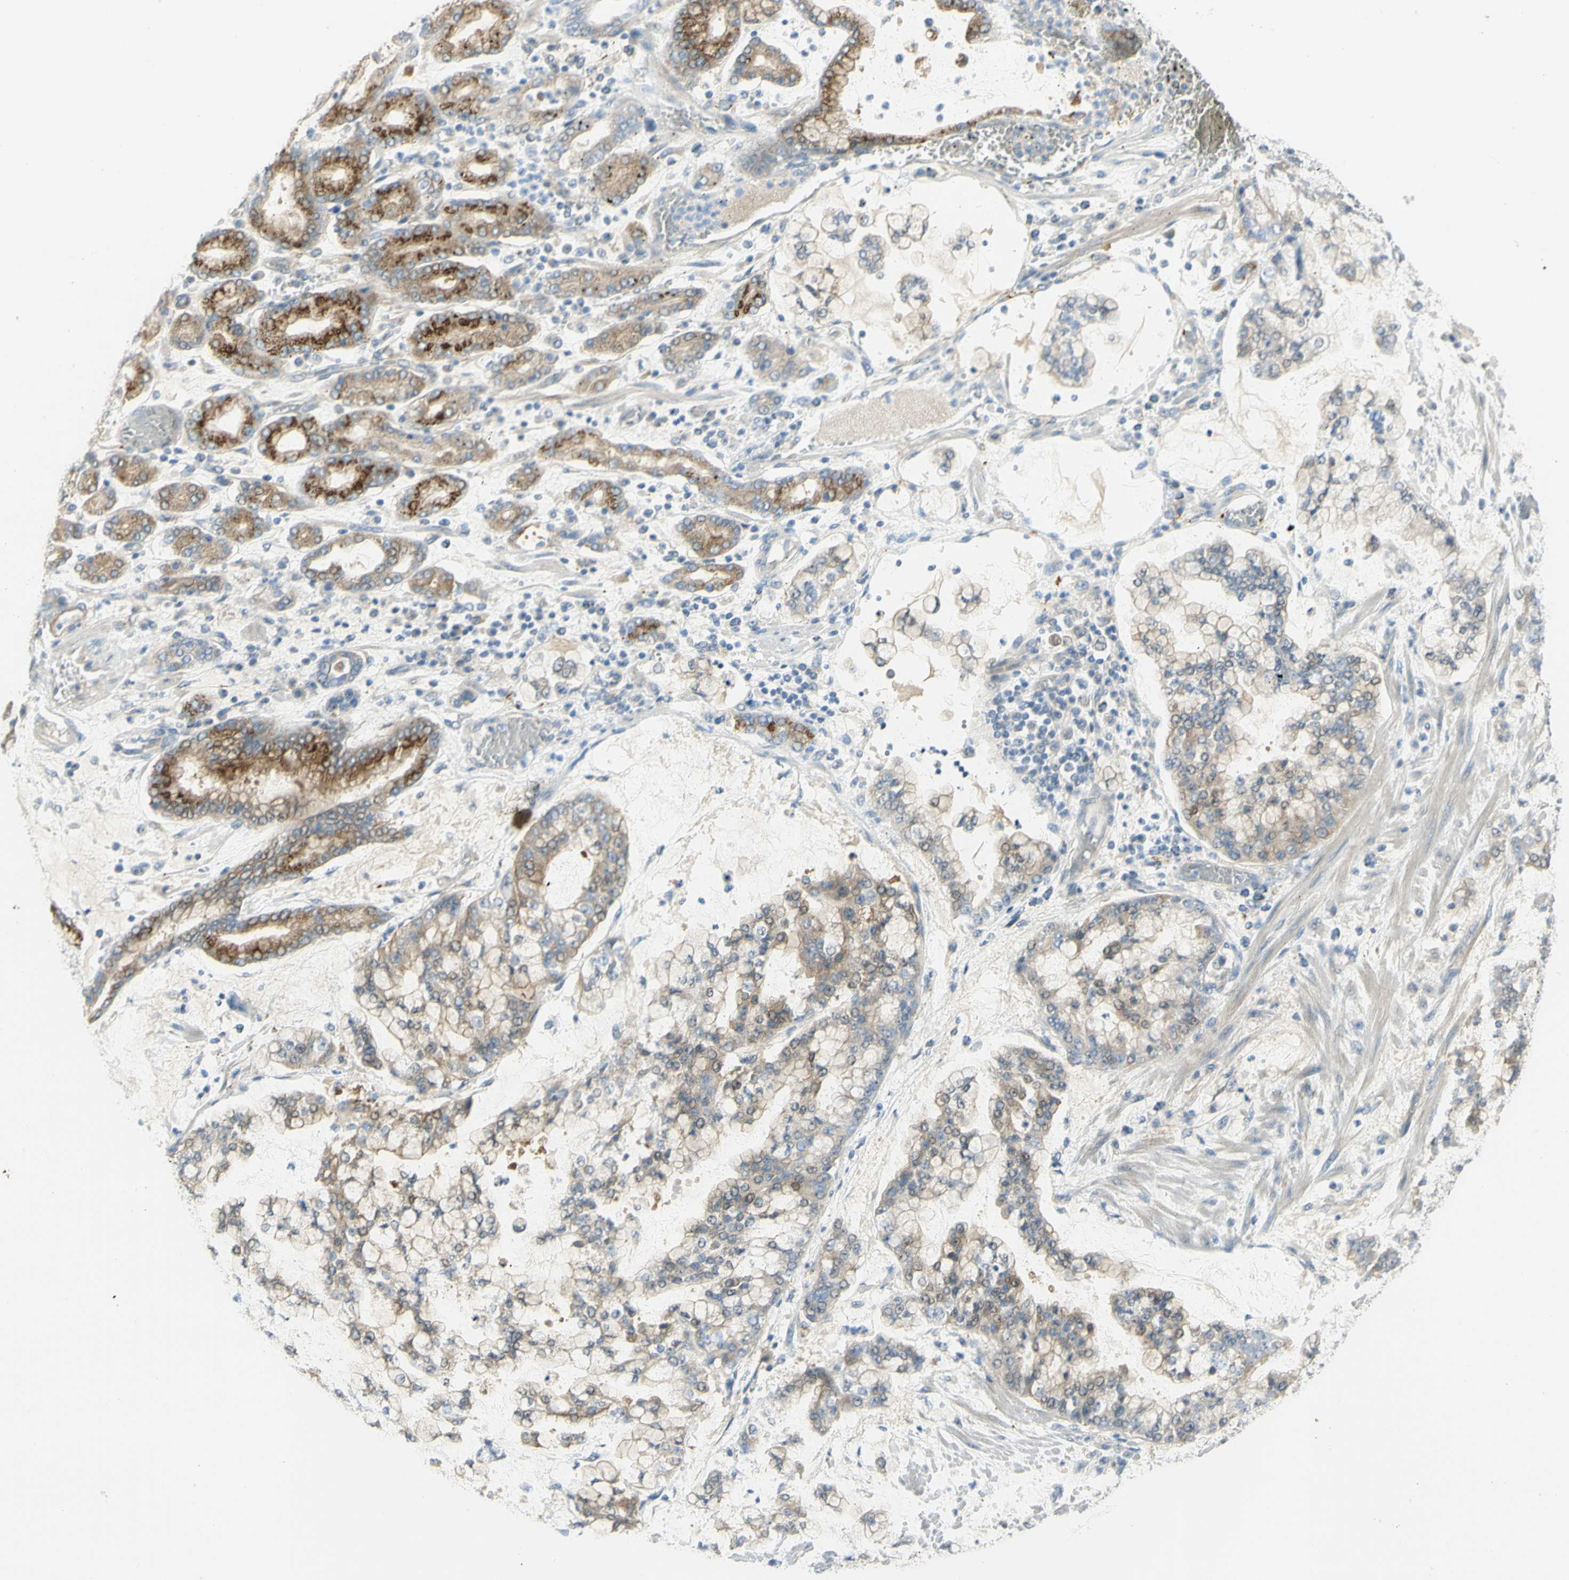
{"staining": {"intensity": "weak", "quantity": "25%-75%", "location": "cytoplasmic/membranous"}, "tissue": "stomach cancer", "cell_type": "Tumor cells", "image_type": "cancer", "snomed": [{"axis": "morphology", "description": "Normal tissue, NOS"}, {"axis": "morphology", "description": "Adenocarcinoma, NOS"}, {"axis": "topography", "description": "Stomach, upper"}, {"axis": "topography", "description": "Stomach"}], "caption": "This is a photomicrograph of immunohistochemistry staining of stomach cancer, which shows weak expression in the cytoplasmic/membranous of tumor cells.", "gene": "GCNT3", "patient": {"sex": "male", "age": 76}}